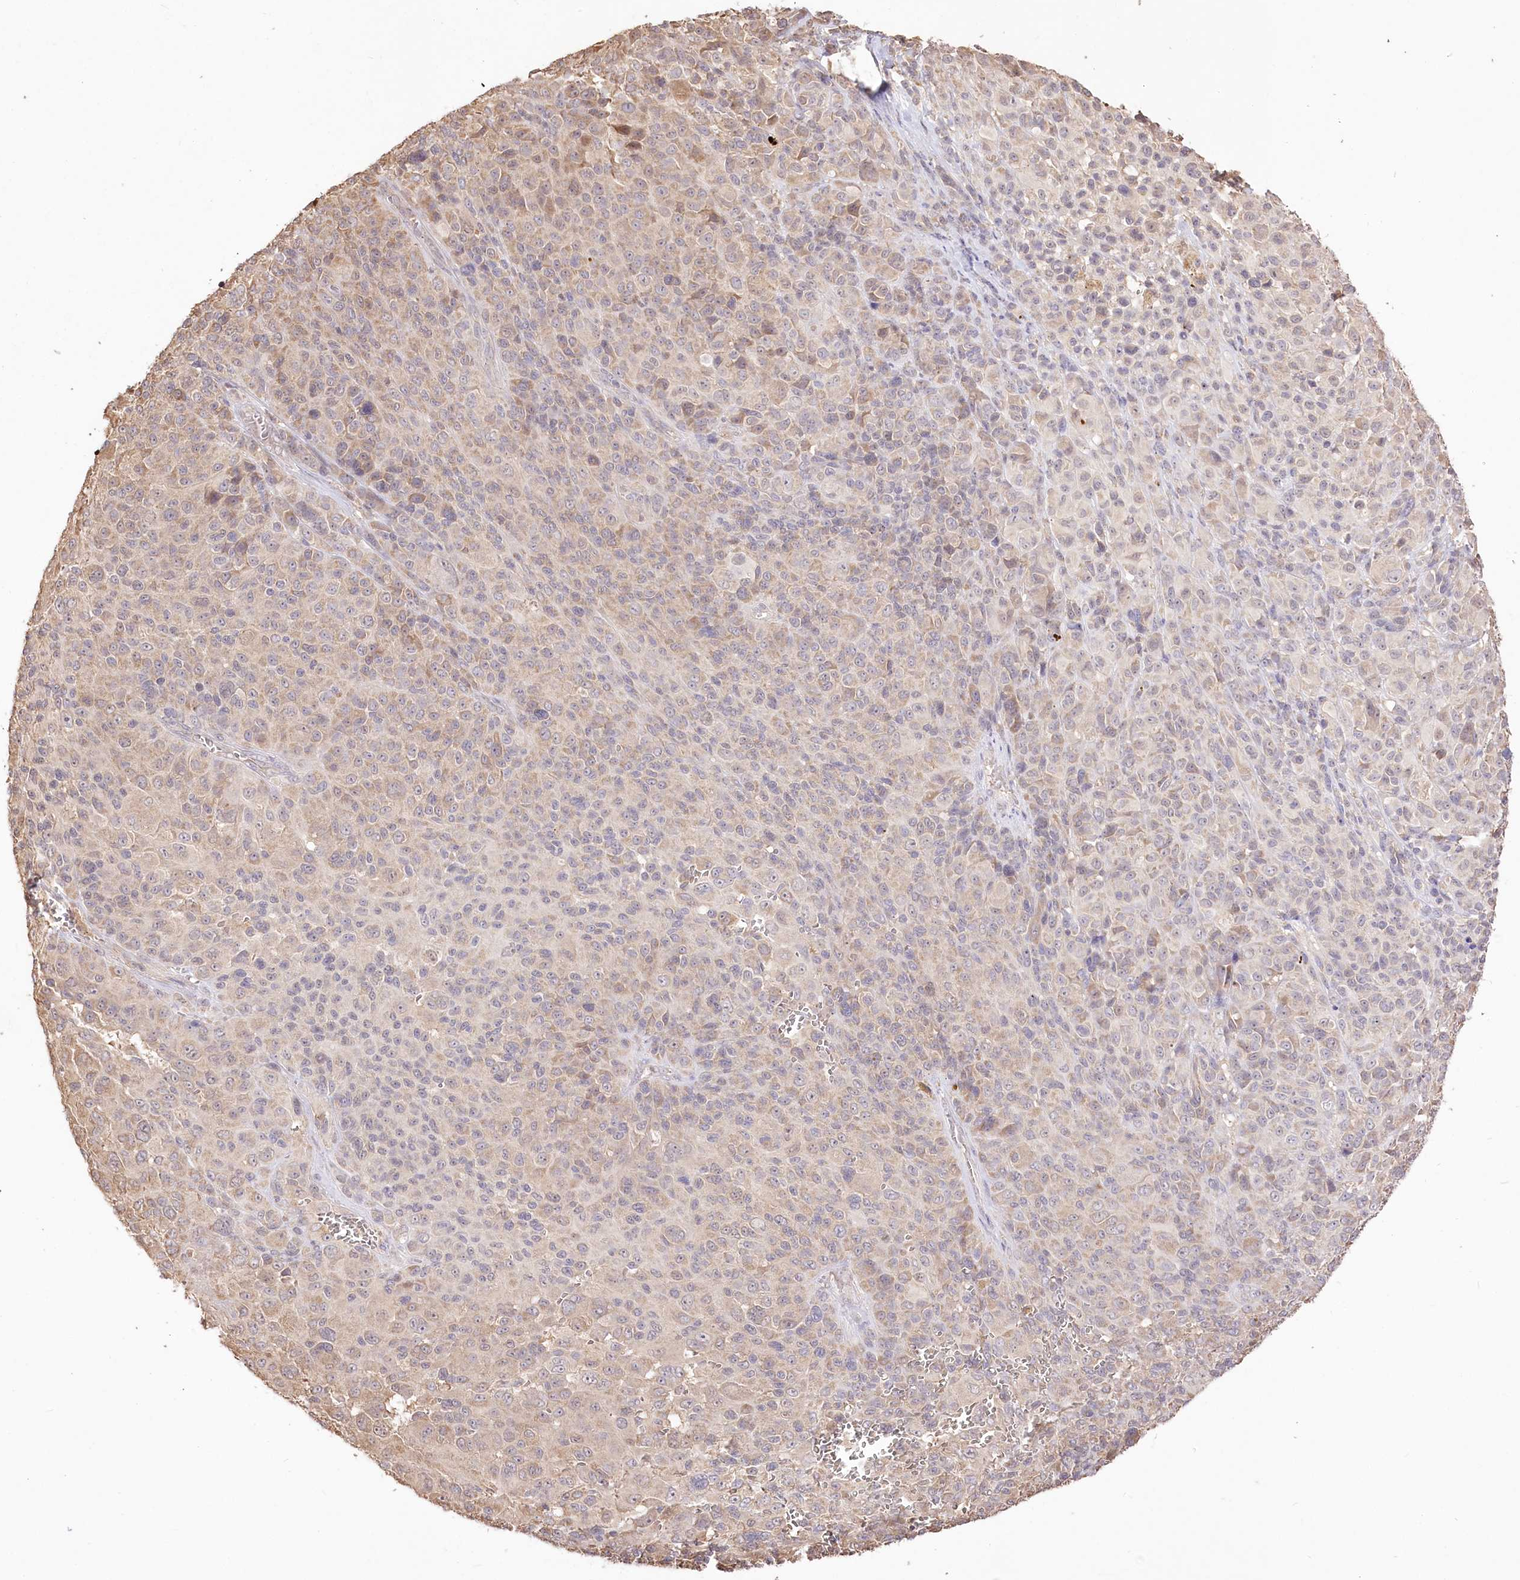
{"staining": {"intensity": "weak", "quantity": "<25%", "location": "cytoplasmic/membranous"}, "tissue": "melanoma", "cell_type": "Tumor cells", "image_type": "cancer", "snomed": [{"axis": "morphology", "description": "Malignant melanoma, NOS"}, {"axis": "topography", "description": "Skin of trunk"}], "caption": "Tumor cells show no significant expression in malignant melanoma.", "gene": "R3HDM2", "patient": {"sex": "male", "age": 71}}